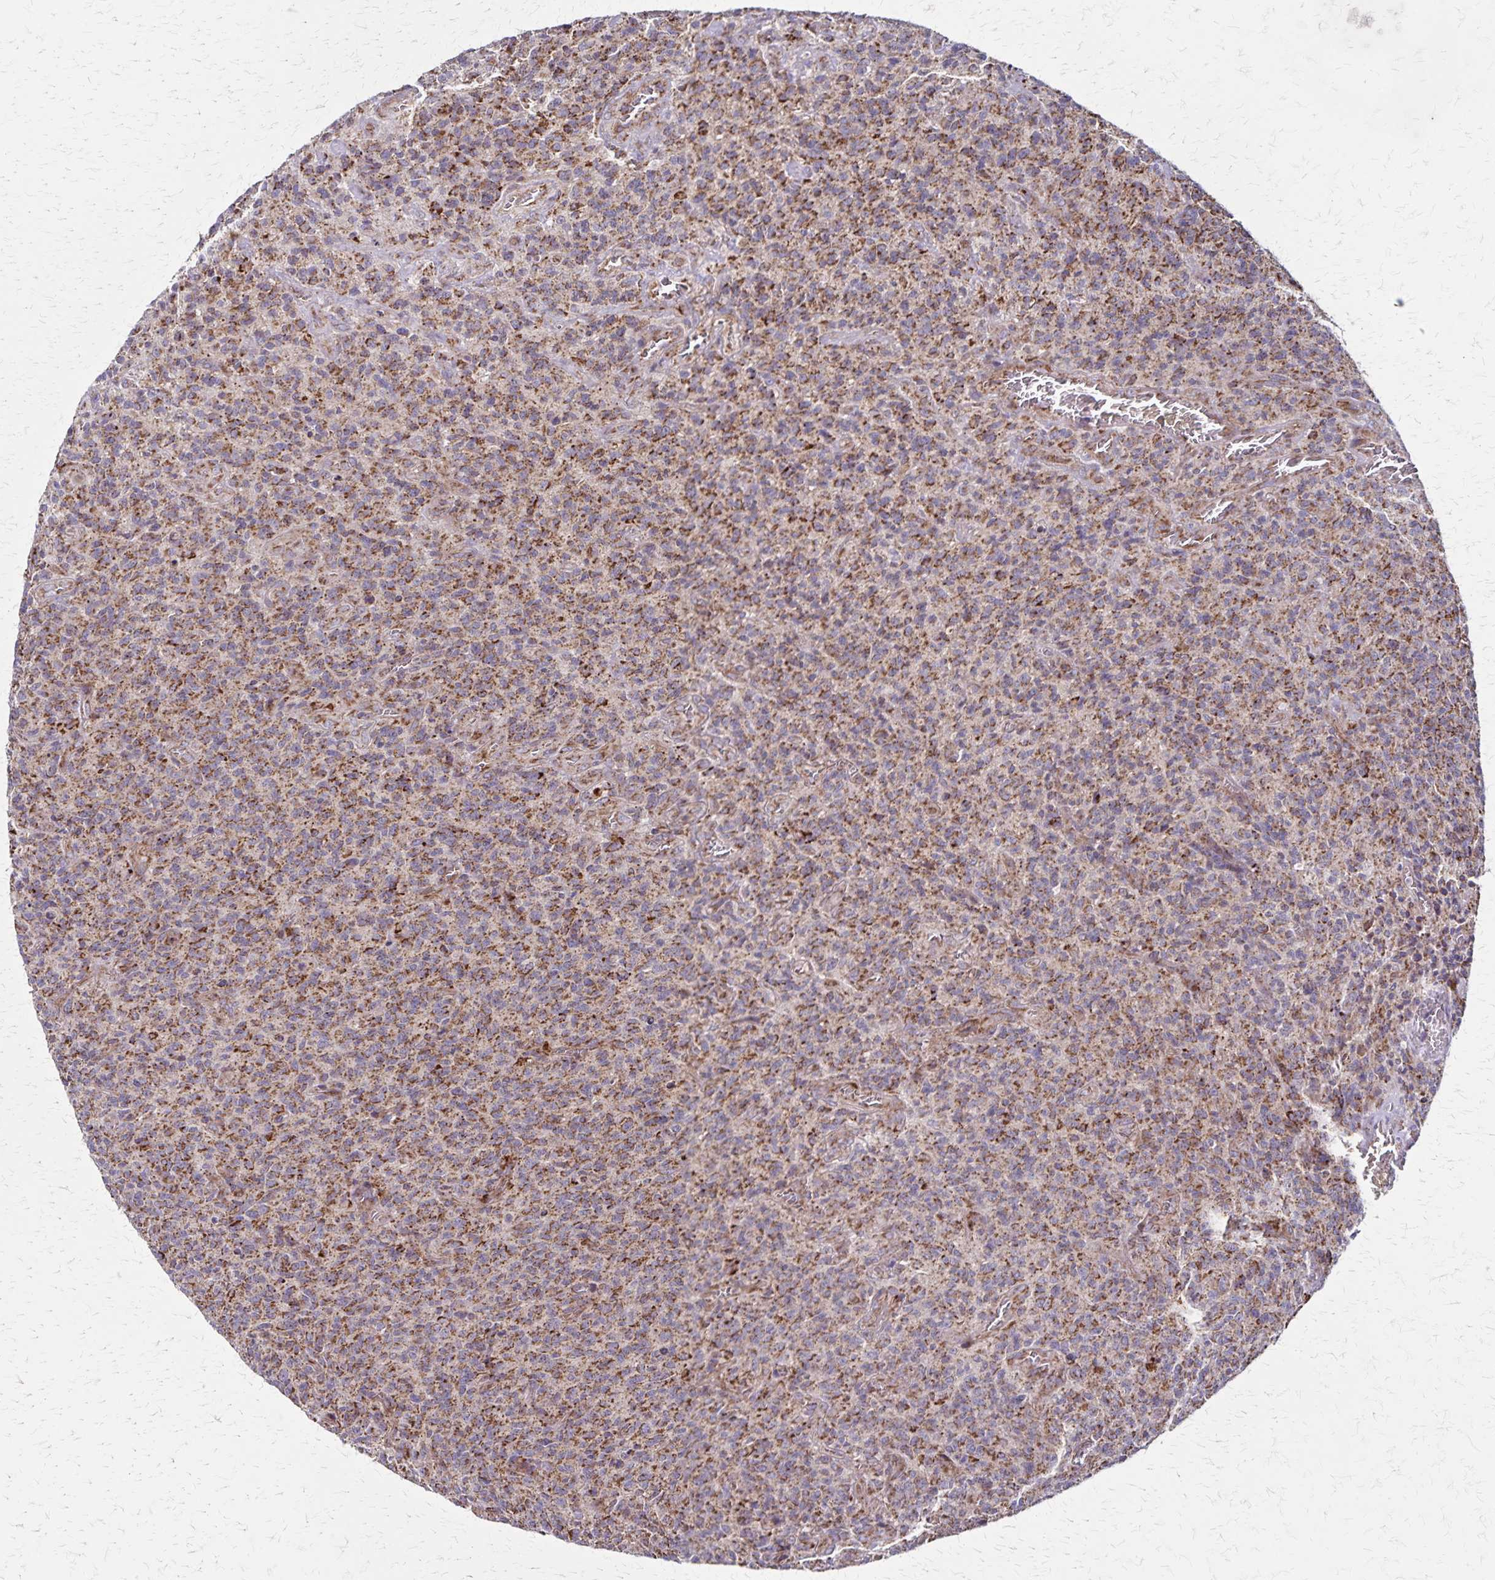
{"staining": {"intensity": "moderate", "quantity": ">75%", "location": "cytoplasmic/membranous"}, "tissue": "glioma", "cell_type": "Tumor cells", "image_type": "cancer", "snomed": [{"axis": "morphology", "description": "Glioma, malignant, High grade"}, {"axis": "topography", "description": "Brain"}], "caption": "IHC photomicrograph of human glioma stained for a protein (brown), which exhibits medium levels of moderate cytoplasmic/membranous positivity in about >75% of tumor cells.", "gene": "NFS1", "patient": {"sex": "male", "age": 76}}